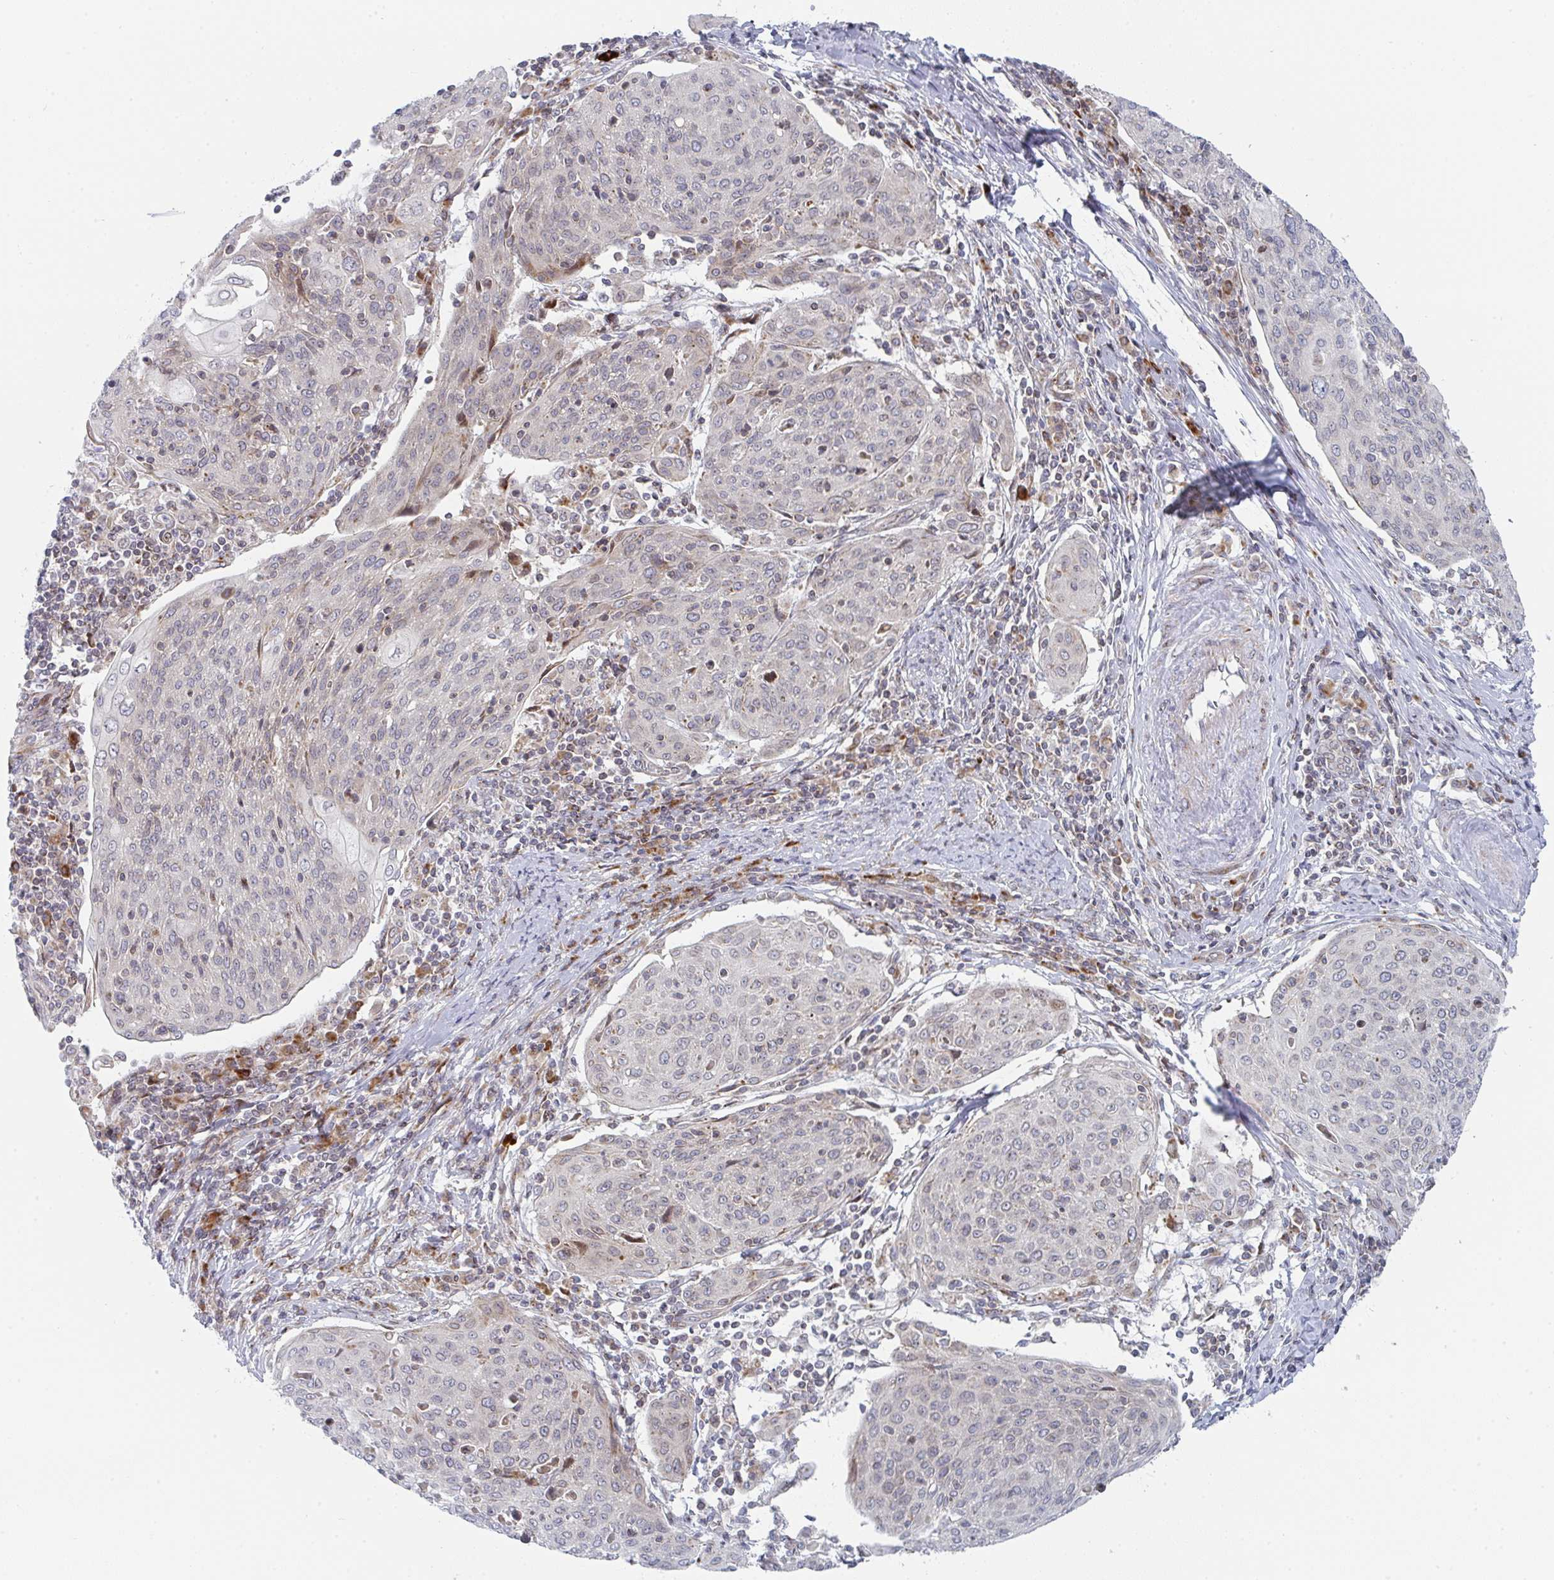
{"staining": {"intensity": "negative", "quantity": "none", "location": "none"}, "tissue": "cervical cancer", "cell_type": "Tumor cells", "image_type": "cancer", "snomed": [{"axis": "morphology", "description": "Squamous cell carcinoma, NOS"}, {"axis": "topography", "description": "Cervix"}], "caption": "Histopathology image shows no significant protein positivity in tumor cells of cervical cancer (squamous cell carcinoma). (DAB (3,3'-diaminobenzidine) immunohistochemistry visualized using brightfield microscopy, high magnification).", "gene": "PRKCH", "patient": {"sex": "female", "age": 67}}